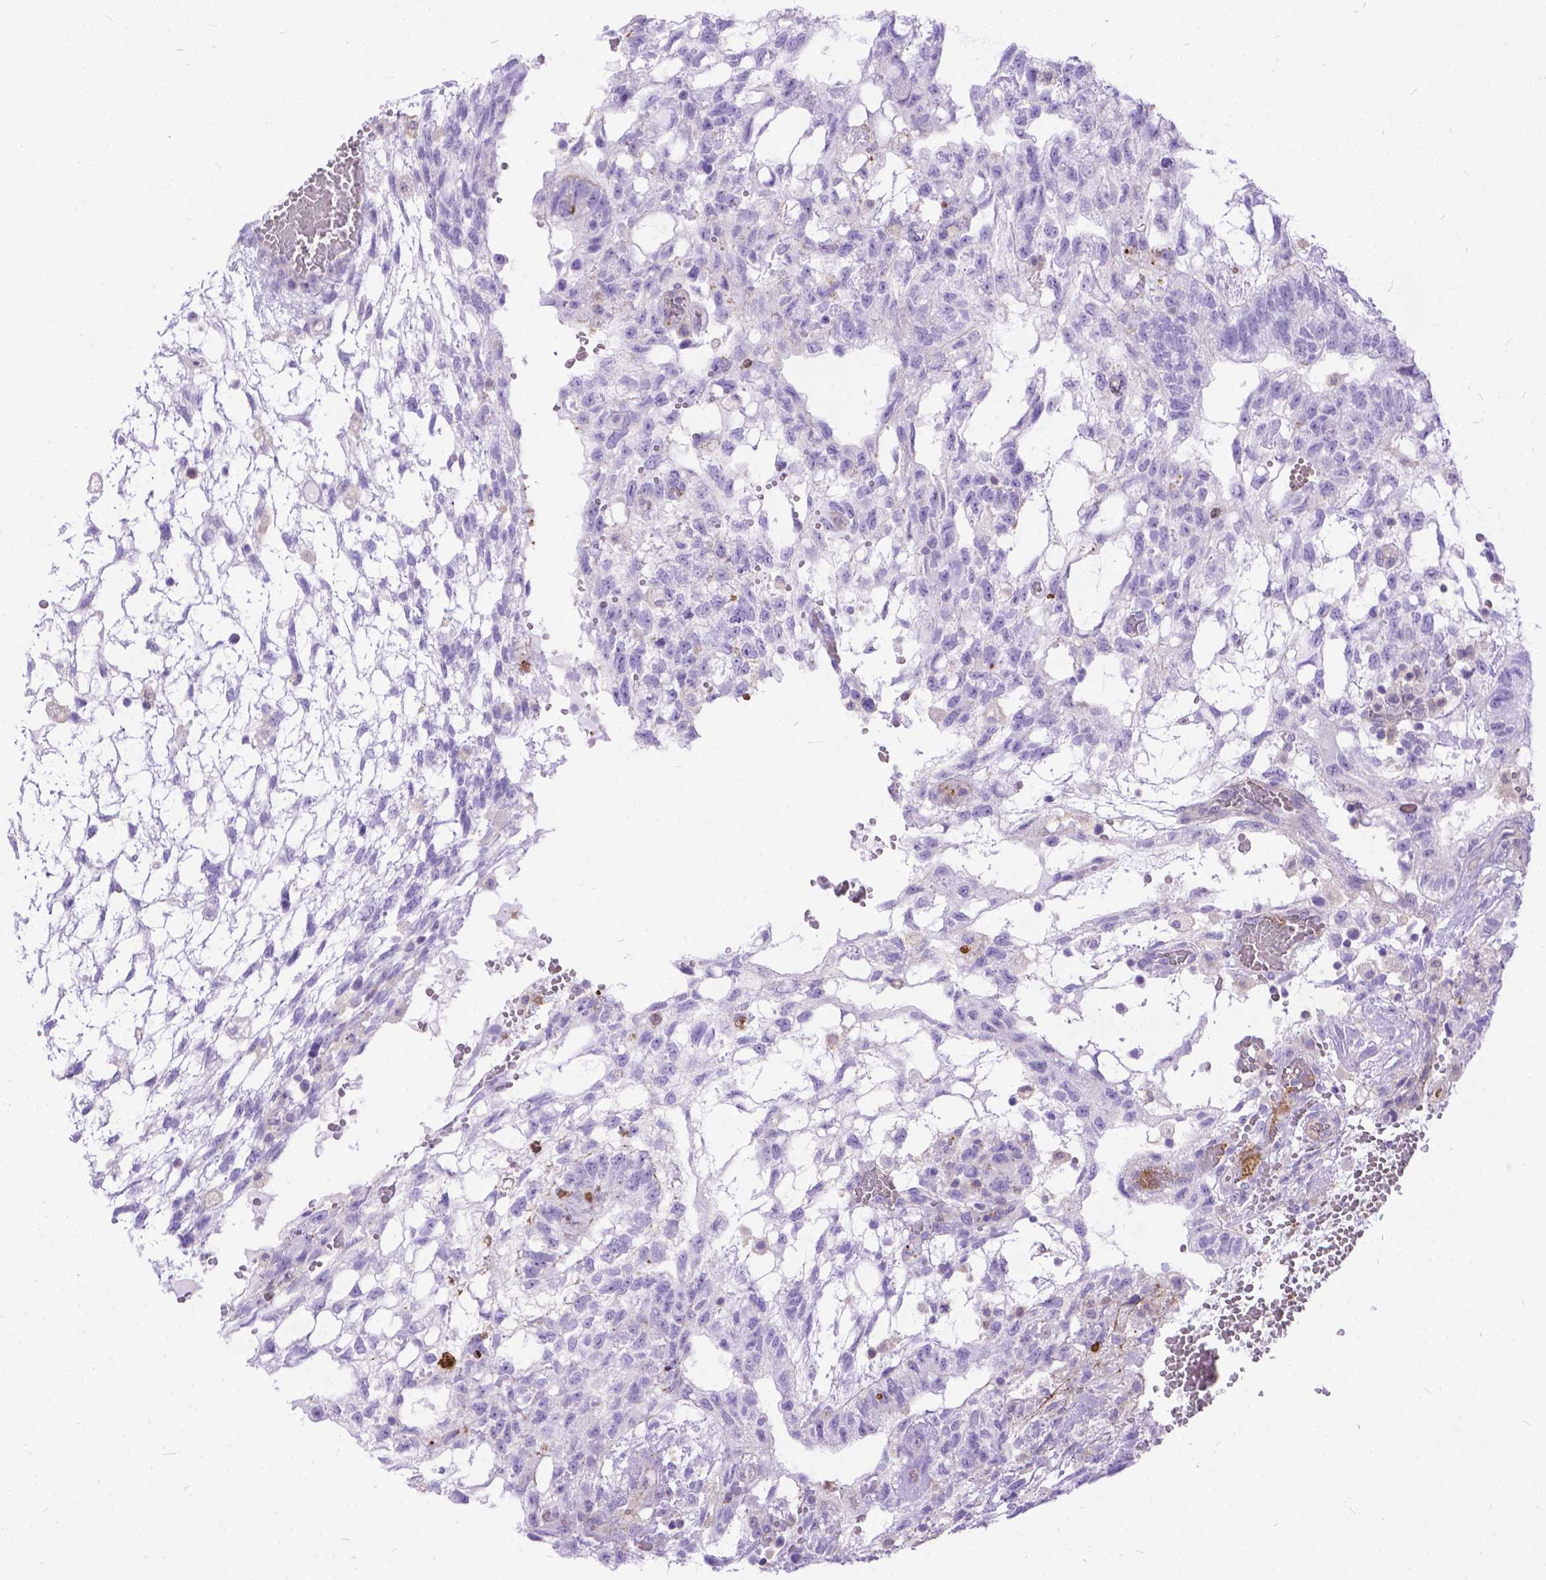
{"staining": {"intensity": "negative", "quantity": "none", "location": "none"}, "tissue": "testis cancer", "cell_type": "Tumor cells", "image_type": "cancer", "snomed": [{"axis": "morphology", "description": "Carcinoma, Embryonal, NOS"}, {"axis": "topography", "description": "Testis"}], "caption": "Image shows no protein expression in tumor cells of testis cancer (embryonal carcinoma) tissue.", "gene": "TMEM169", "patient": {"sex": "male", "age": 32}}